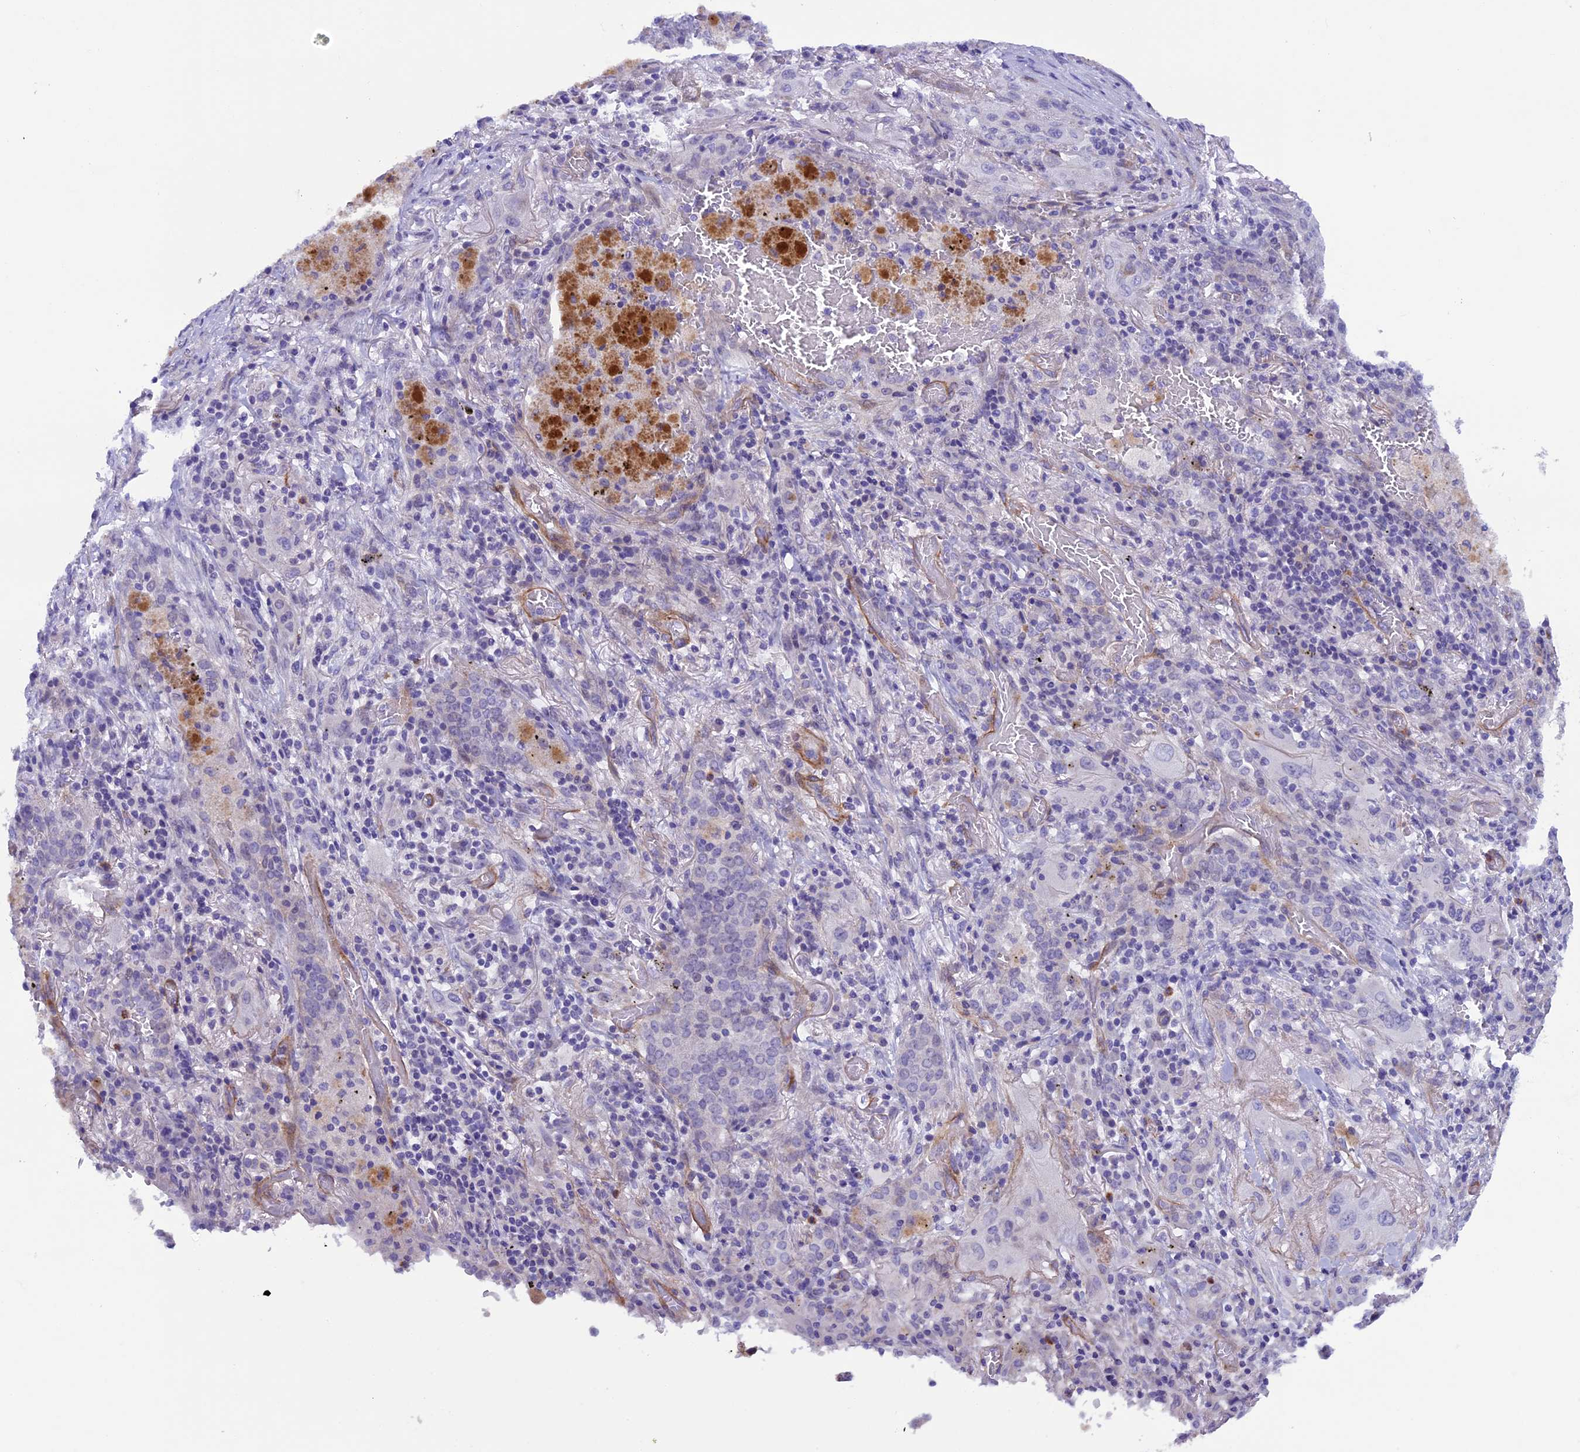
{"staining": {"intensity": "negative", "quantity": "none", "location": "none"}, "tissue": "lung cancer", "cell_type": "Tumor cells", "image_type": "cancer", "snomed": [{"axis": "morphology", "description": "Squamous cell carcinoma, NOS"}, {"axis": "topography", "description": "Lung"}], "caption": "The immunohistochemistry histopathology image has no significant positivity in tumor cells of lung squamous cell carcinoma tissue. (DAB immunohistochemistry (IHC) visualized using brightfield microscopy, high magnification).", "gene": "LOXL1", "patient": {"sex": "female", "age": 47}}